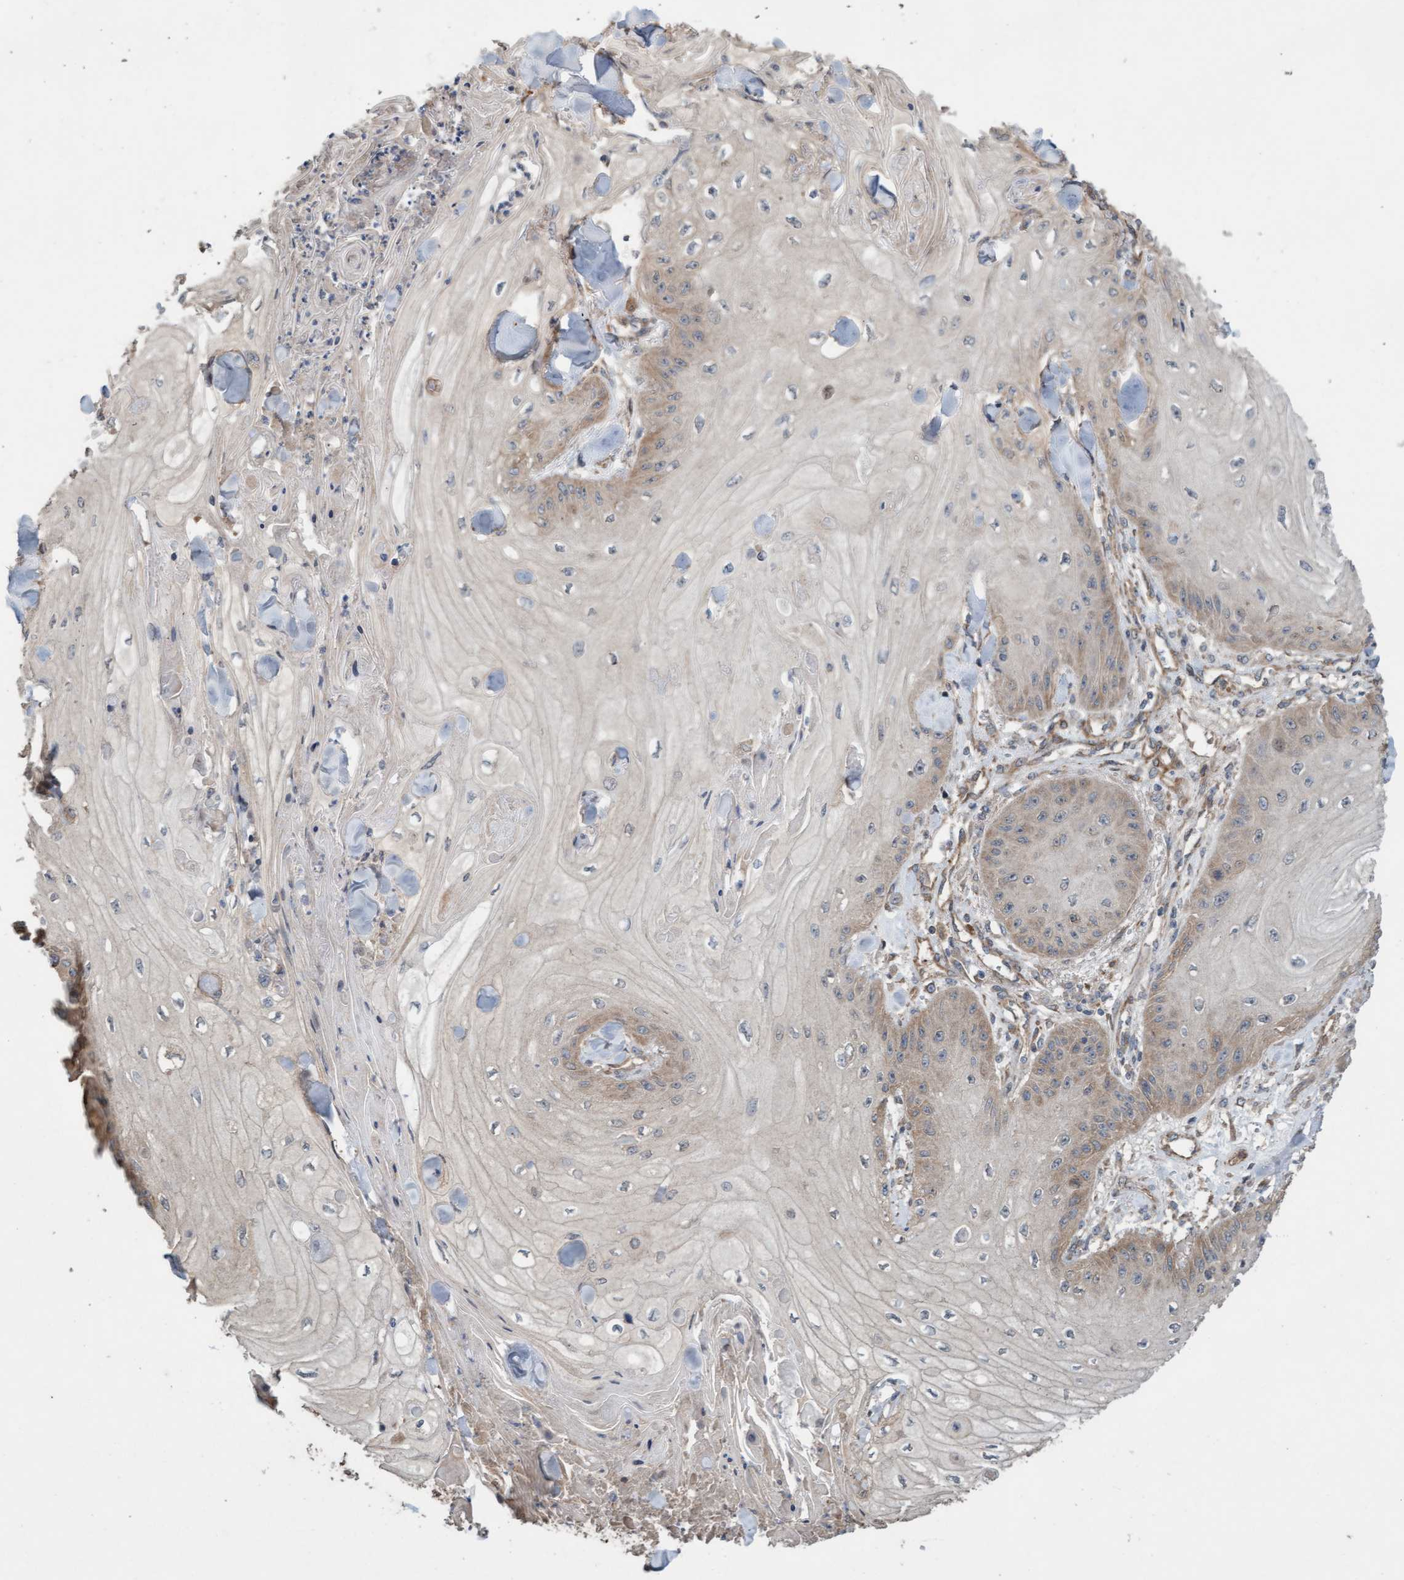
{"staining": {"intensity": "moderate", "quantity": ">75%", "location": "cytoplasmic/membranous"}, "tissue": "skin cancer", "cell_type": "Tumor cells", "image_type": "cancer", "snomed": [{"axis": "morphology", "description": "Squamous cell carcinoma, NOS"}, {"axis": "topography", "description": "Skin"}], "caption": "Immunohistochemical staining of human squamous cell carcinoma (skin) displays medium levels of moderate cytoplasmic/membranous protein staining in approximately >75% of tumor cells.", "gene": "CDC42EP4", "patient": {"sex": "male", "age": 74}}